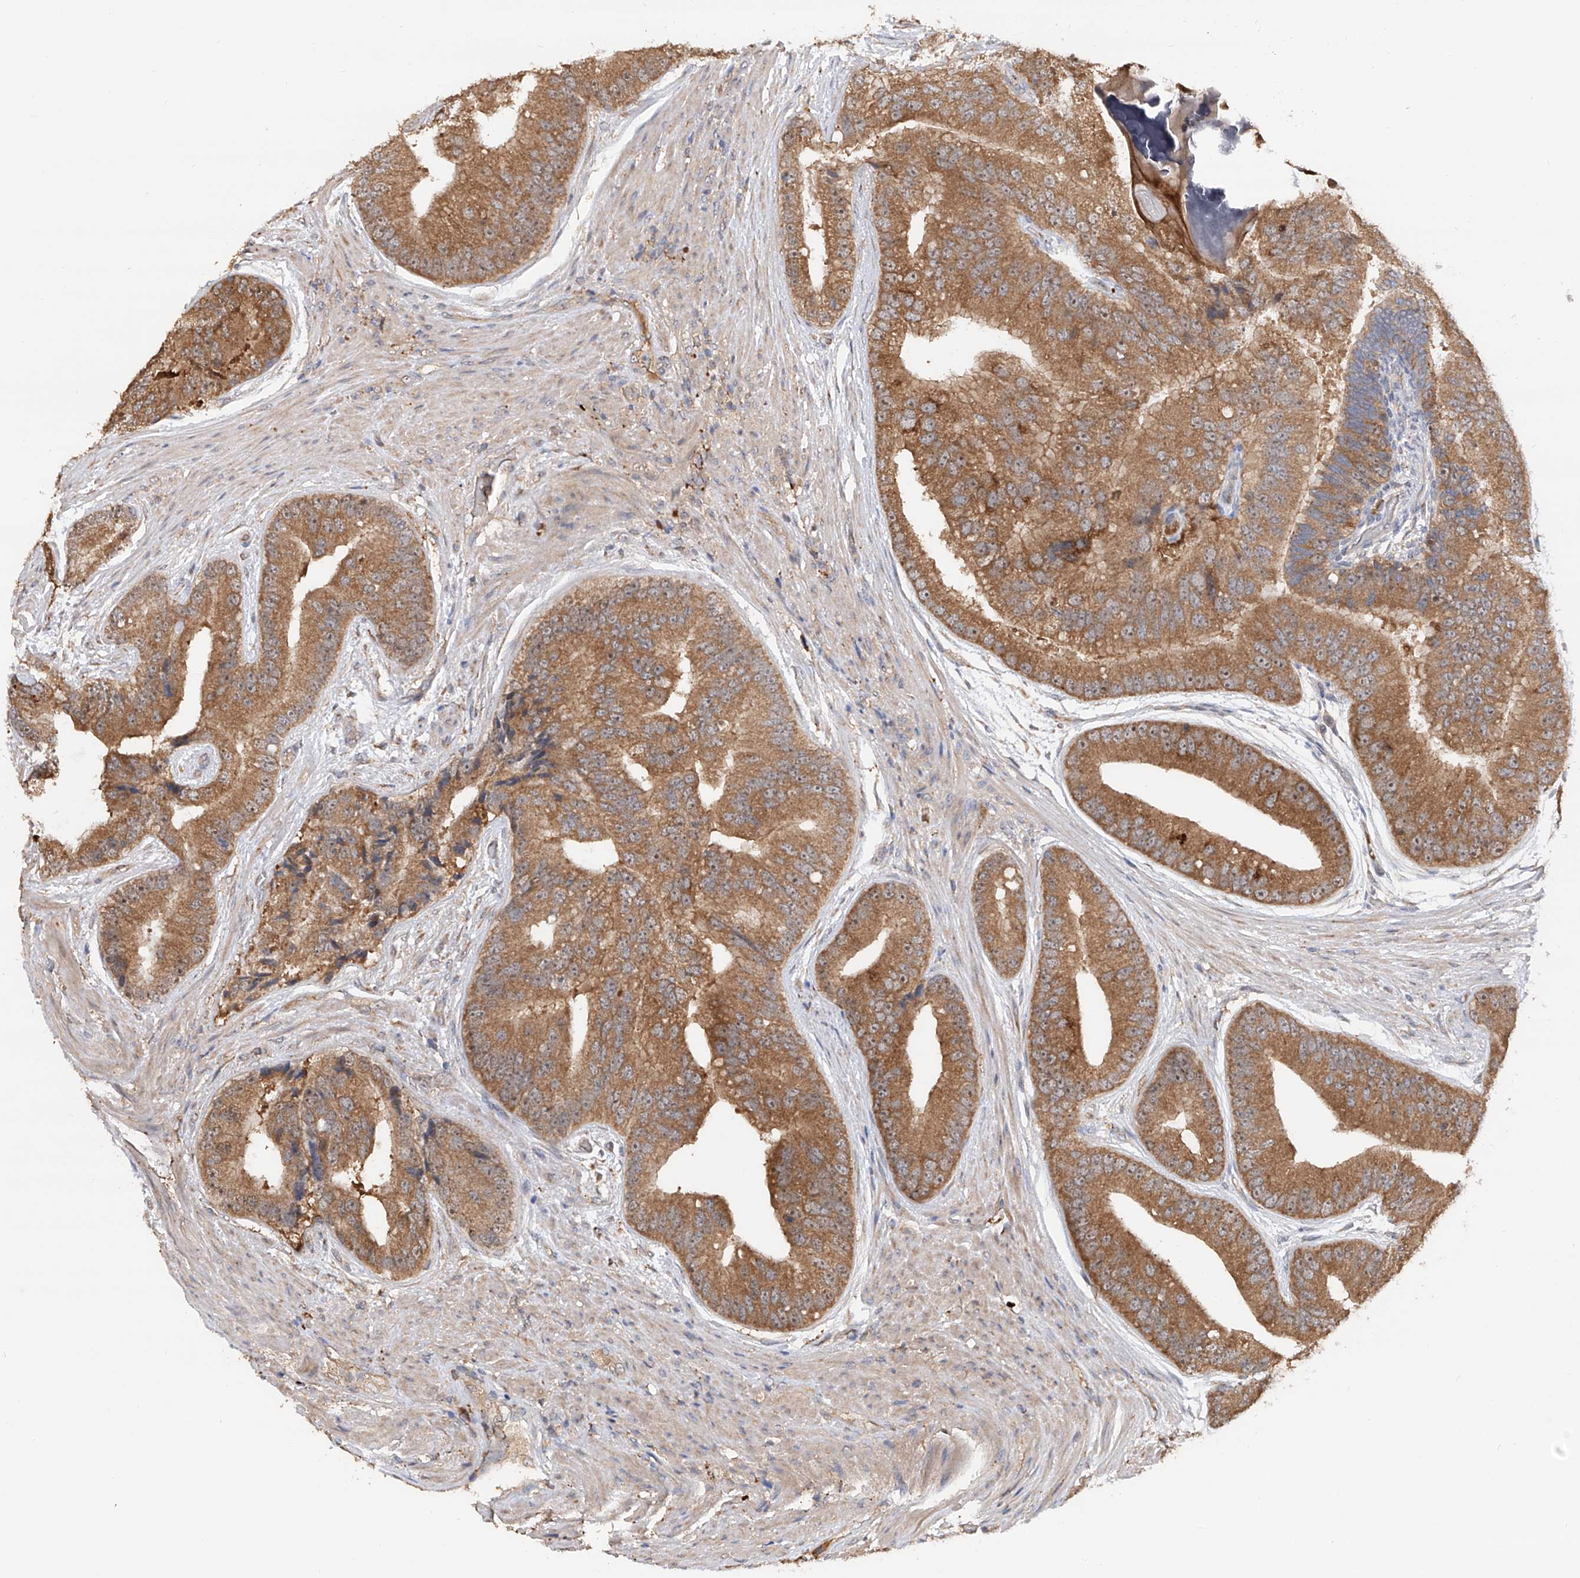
{"staining": {"intensity": "moderate", "quantity": ">75%", "location": "cytoplasmic/membranous"}, "tissue": "prostate cancer", "cell_type": "Tumor cells", "image_type": "cancer", "snomed": [{"axis": "morphology", "description": "Adenocarcinoma, High grade"}, {"axis": "topography", "description": "Prostate"}], "caption": "Prostate cancer (adenocarcinoma (high-grade)) stained with a brown dye shows moderate cytoplasmic/membranous positive expression in approximately >75% of tumor cells.", "gene": "EDN1", "patient": {"sex": "male", "age": 70}}